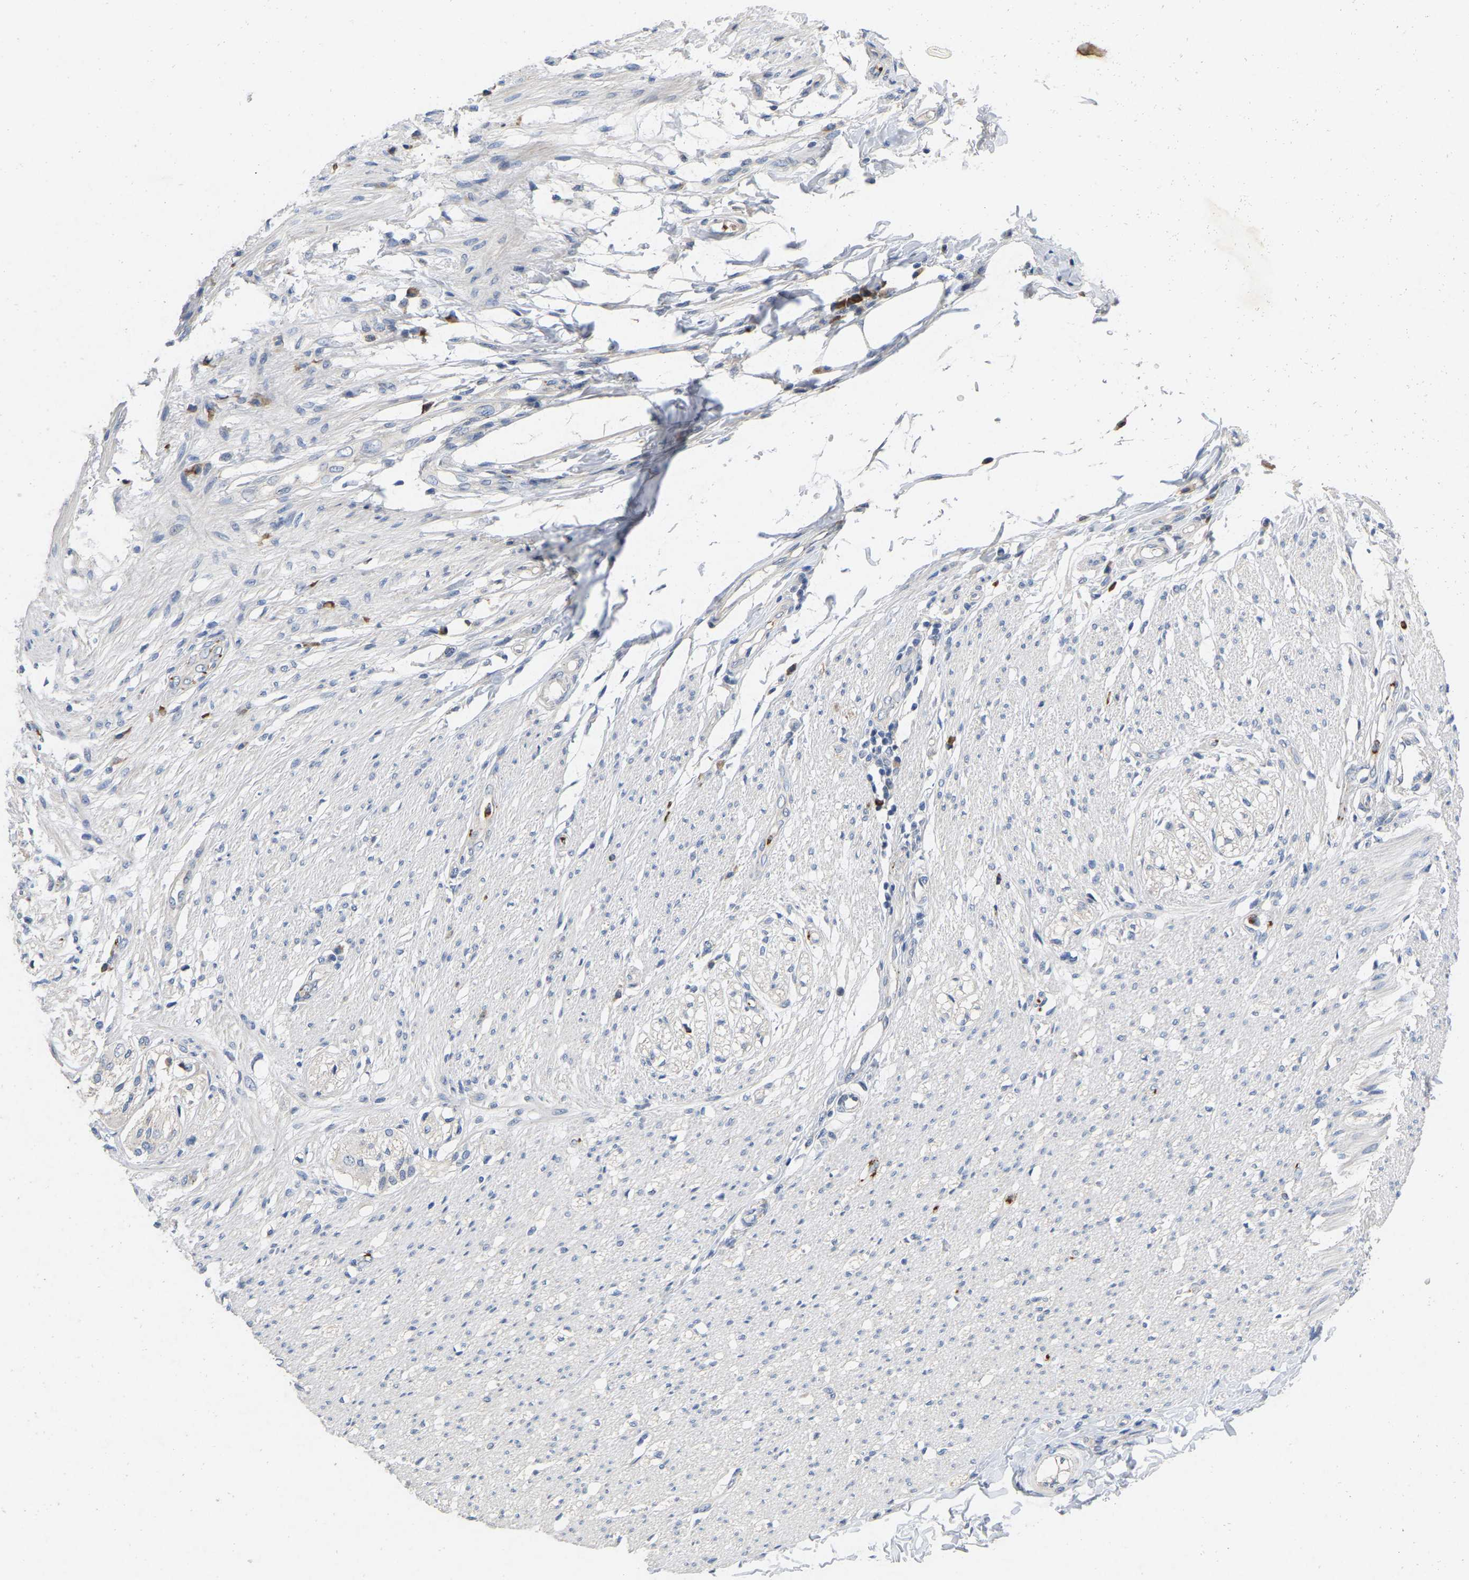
{"staining": {"intensity": "negative", "quantity": "none", "location": "none"}, "tissue": "smooth muscle", "cell_type": "Smooth muscle cells", "image_type": "normal", "snomed": [{"axis": "morphology", "description": "Normal tissue, NOS"}, {"axis": "morphology", "description": "Adenocarcinoma, NOS"}, {"axis": "topography", "description": "Colon"}, {"axis": "topography", "description": "Peripheral nerve tissue"}], "caption": "High power microscopy photomicrograph of an immunohistochemistry (IHC) photomicrograph of normal smooth muscle, revealing no significant staining in smooth muscle cells.", "gene": "RHEB", "patient": {"sex": "male", "age": 14}}